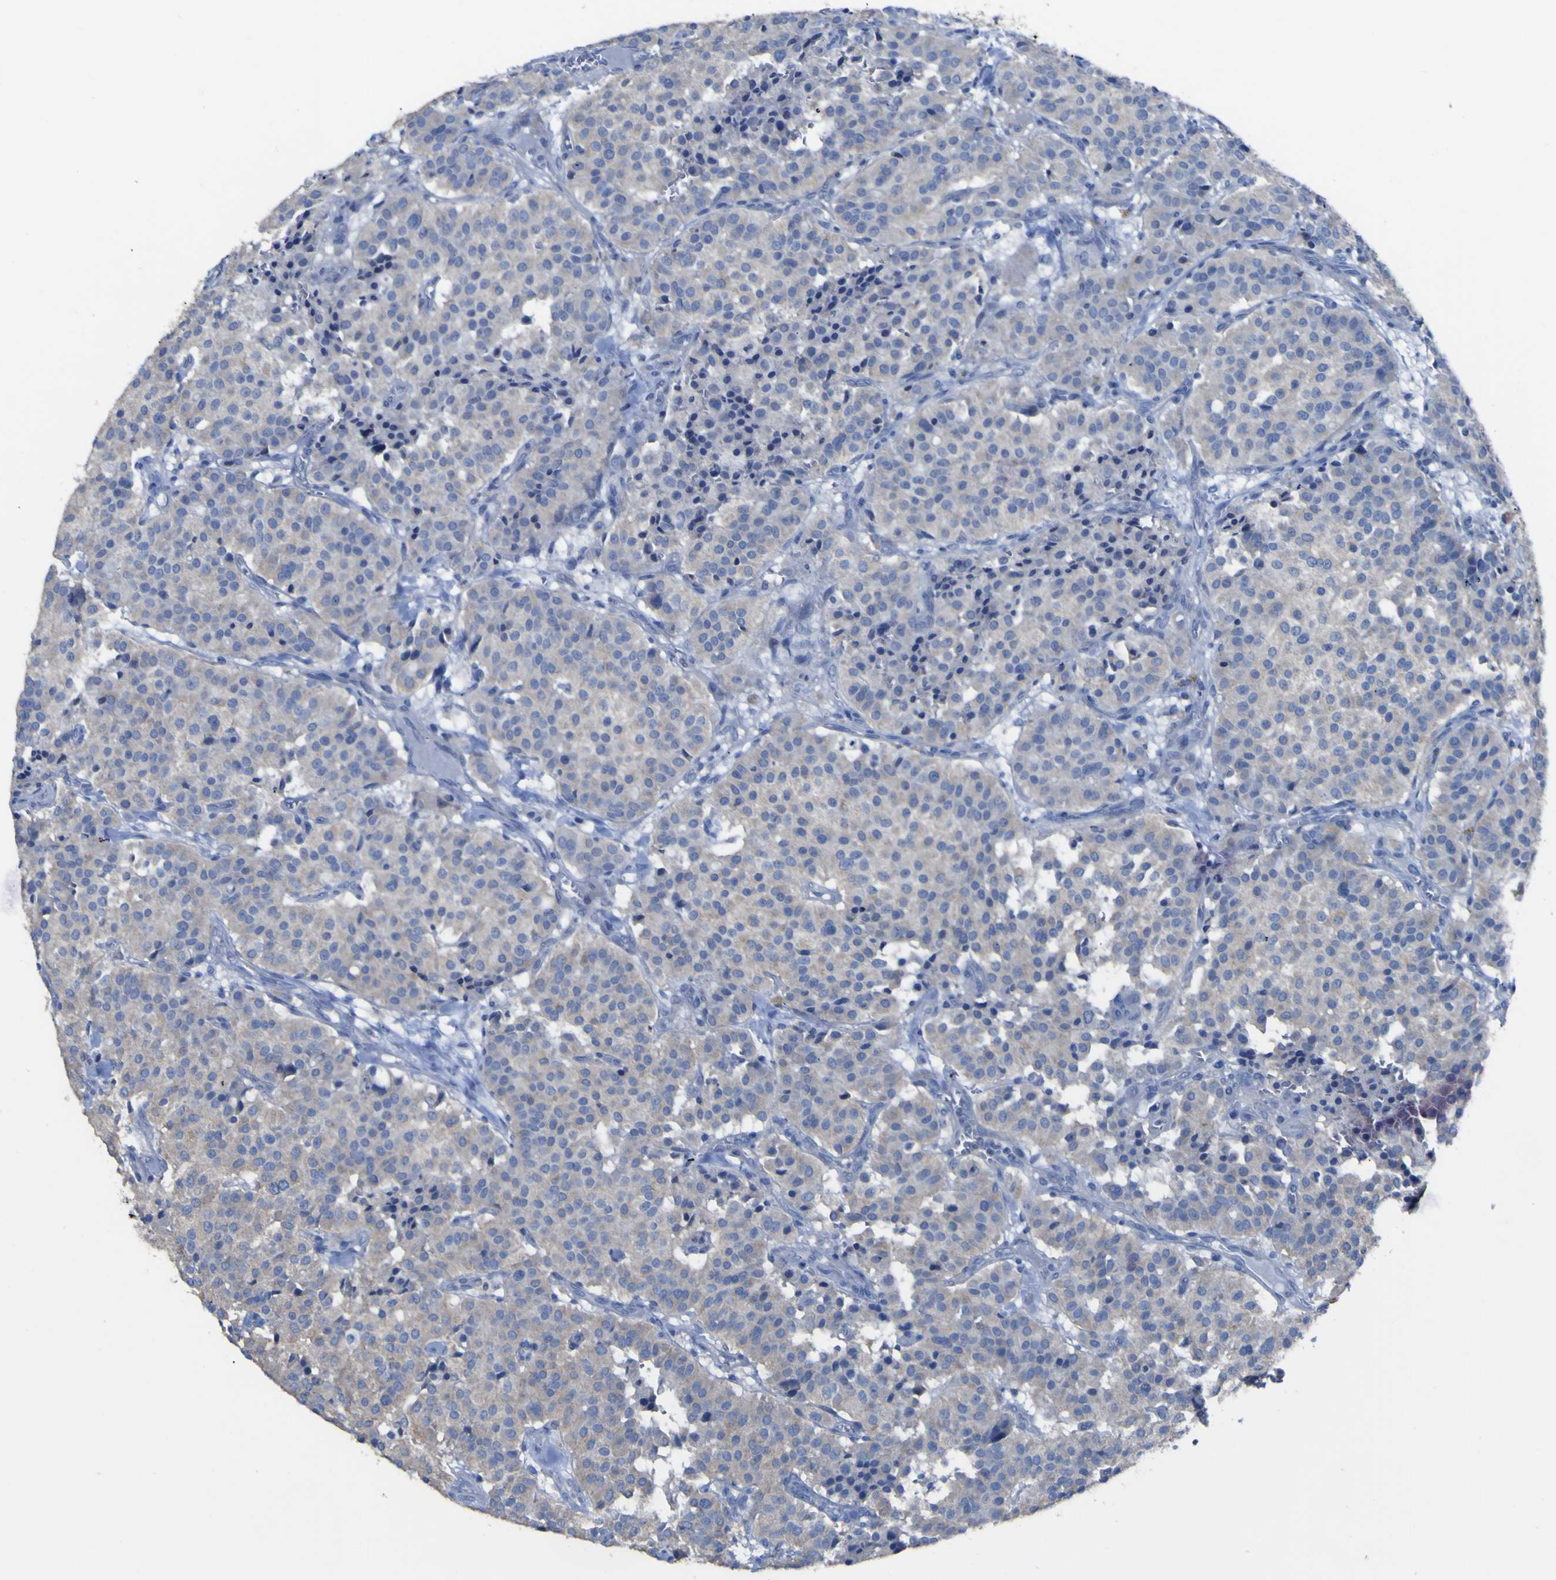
{"staining": {"intensity": "negative", "quantity": "none", "location": "none"}, "tissue": "carcinoid", "cell_type": "Tumor cells", "image_type": "cancer", "snomed": [{"axis": "morphology", "description": "Carcinoid, malignant, NOS"}, {"axis": "topography", "description": "Lung"}], "caption": "Immunohistochemistry (IHC) of human malignant carcinoid displays no staining in tumor cells. Brightfield microscopy of IHC stained with DAB (brown) and hematoxylin (blue), captured at high magnification.", "gene": "AGO4", "patient": {"sex": "male", "age": 30}}